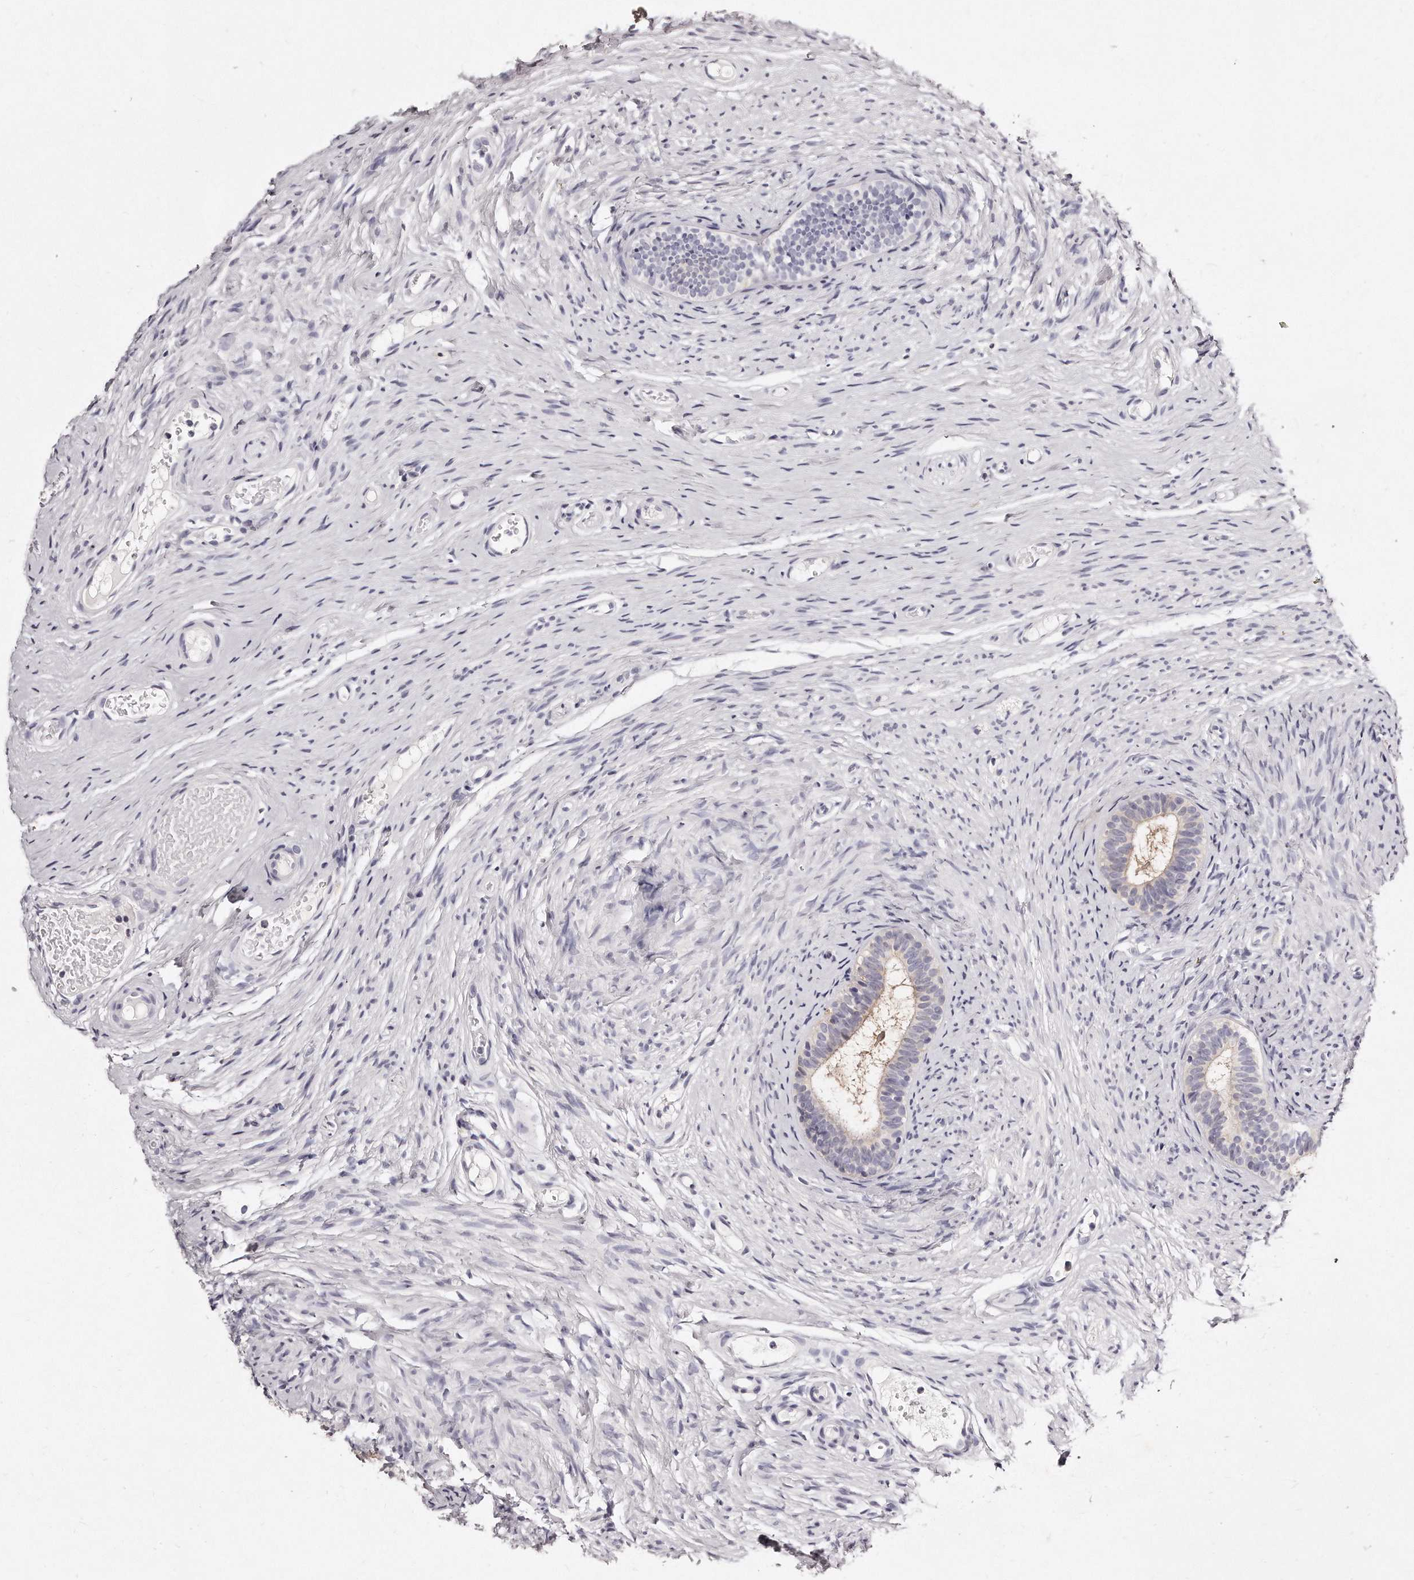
{"staining": {"intensity": "negative", "quantity": "none", "location": "none"}, "tissue": "epididymis", "cell_type": "Glandular cells", "image_type": "normal", "snomed": [{"axis": "morphology", "description": "Normal tissue, NOS"}, {"axis": "topography", "description": "Epididymis"}], "caption": "Glandular cells show no significant protein positivity in unremarkable epididymis. Nuclei are stained in blue.", "gene": "GDA", "patient": {"sex": "male", "age": 9}}